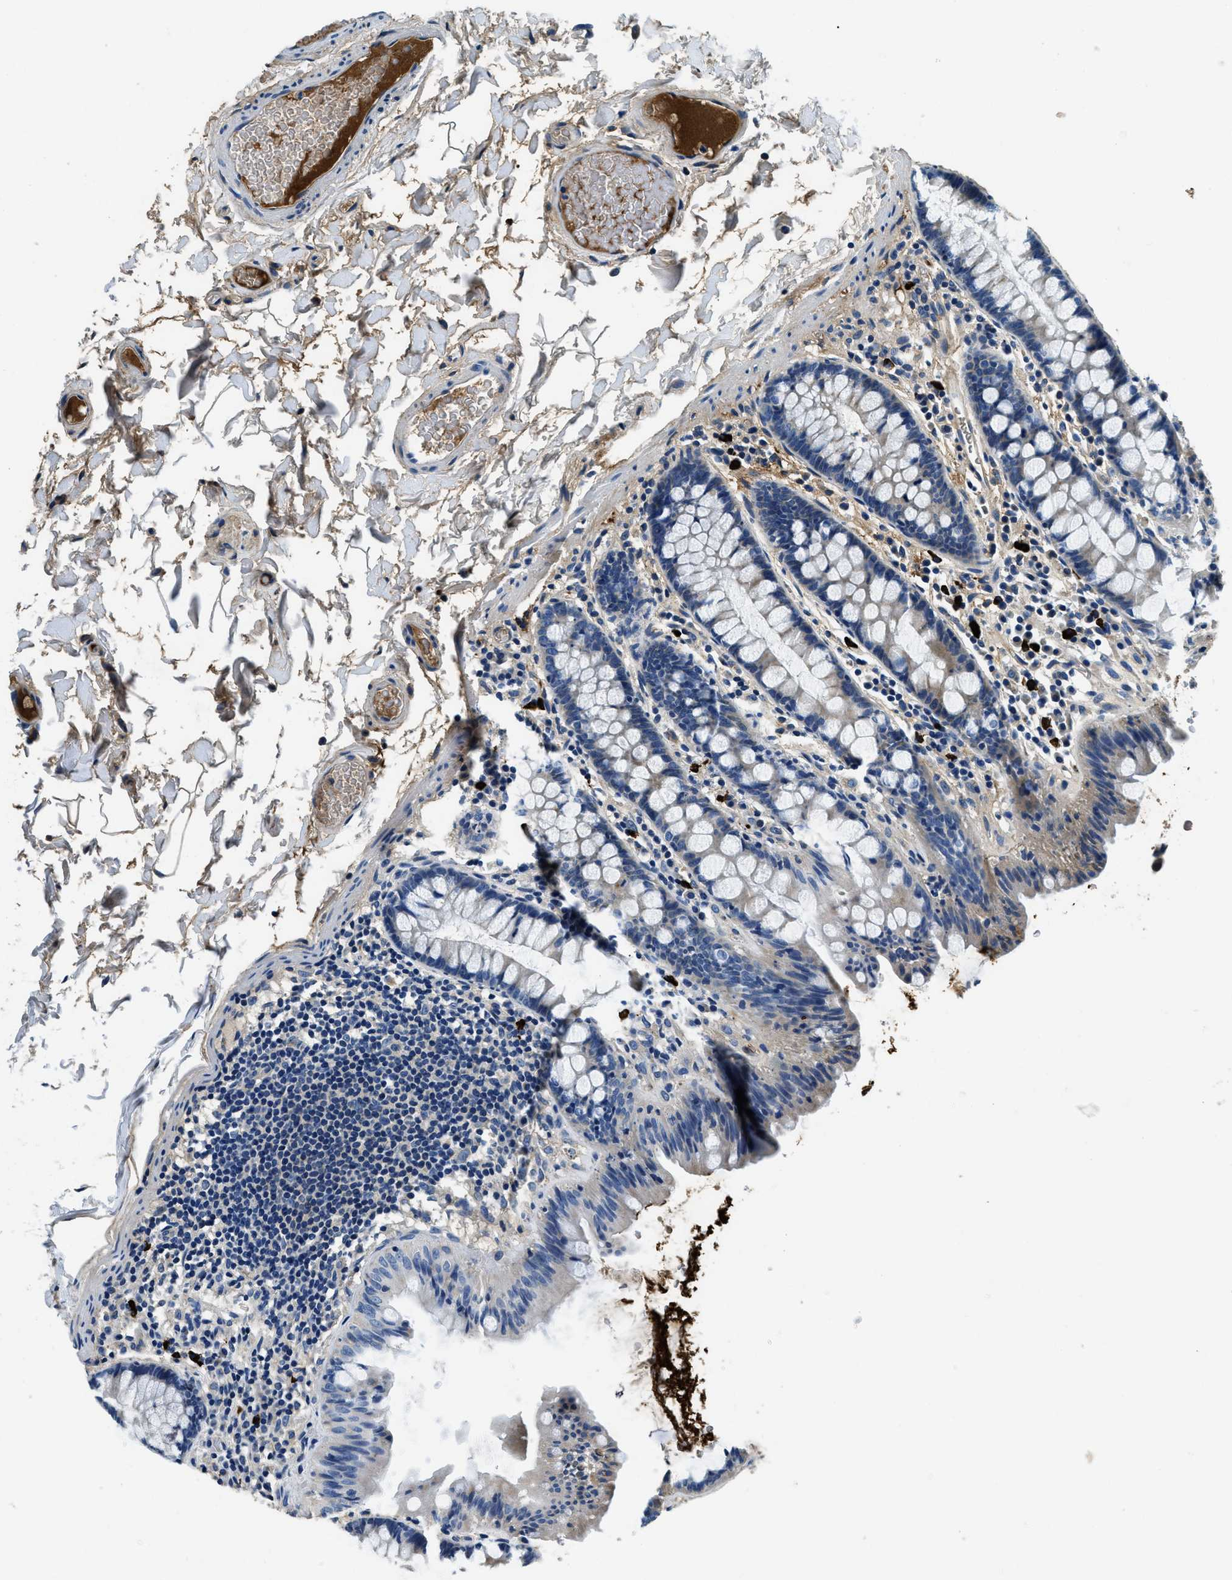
{"staining": {"intensity": "moderate", "quantity": ">75%", "location": "cytoplasmic/membranous"}, "tissue": "colon", "cell_type": "Endothelial cells", "image_type": "normal", "snomed": [{"axis": "morphology", "description": "Normal tissue, NOS"}, {"axis": "topography", "description": "Colon"}], "caption": "Protein staining of benign colon displays moderate cytoplasmic/membranous positivity in approximately >75% of endothelial cells. (brown staining indicates protein expression, while blue staining denotes nuclei).", "gene": "TMEM186", "patient": {"sex": "female", "age": 80}}